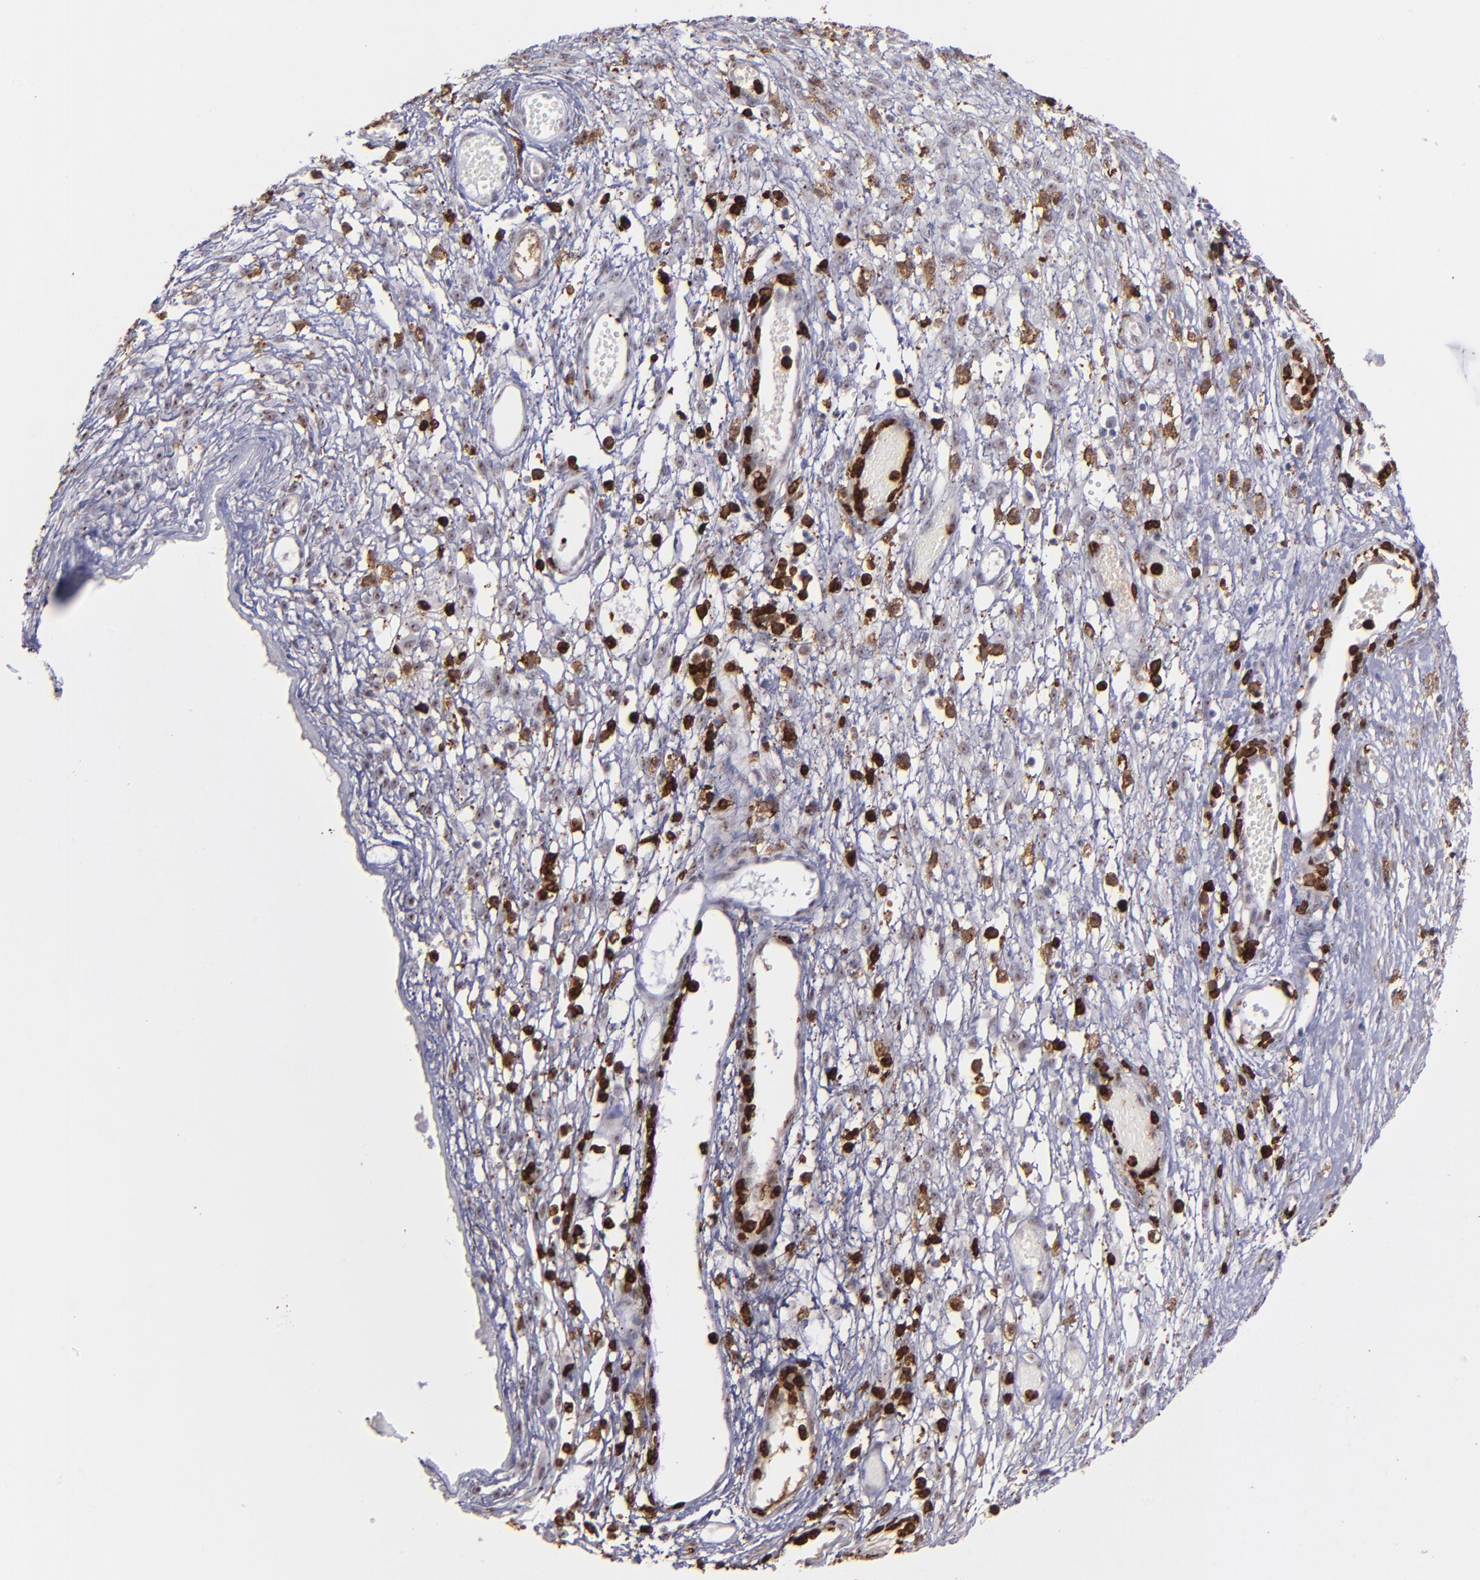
{"staining": {"intensity": "negative", "quantity": "none", "location": "none"}, "tissue": "ovarian cancer", "cell_type": "Tumor cells", "image_type": "cancer", "snomed": [{"axis": "morphology", "description": "Carcinoma, endometroid"}, {"axis": "topography", "description": "Ovary"}], "caption": "Human ovarian endometroid carcinoma stained for a protein using IHC shows no expression in tumor cells.", "gene": "NCF2", "patient": {"sex": "female", "age": 42}}